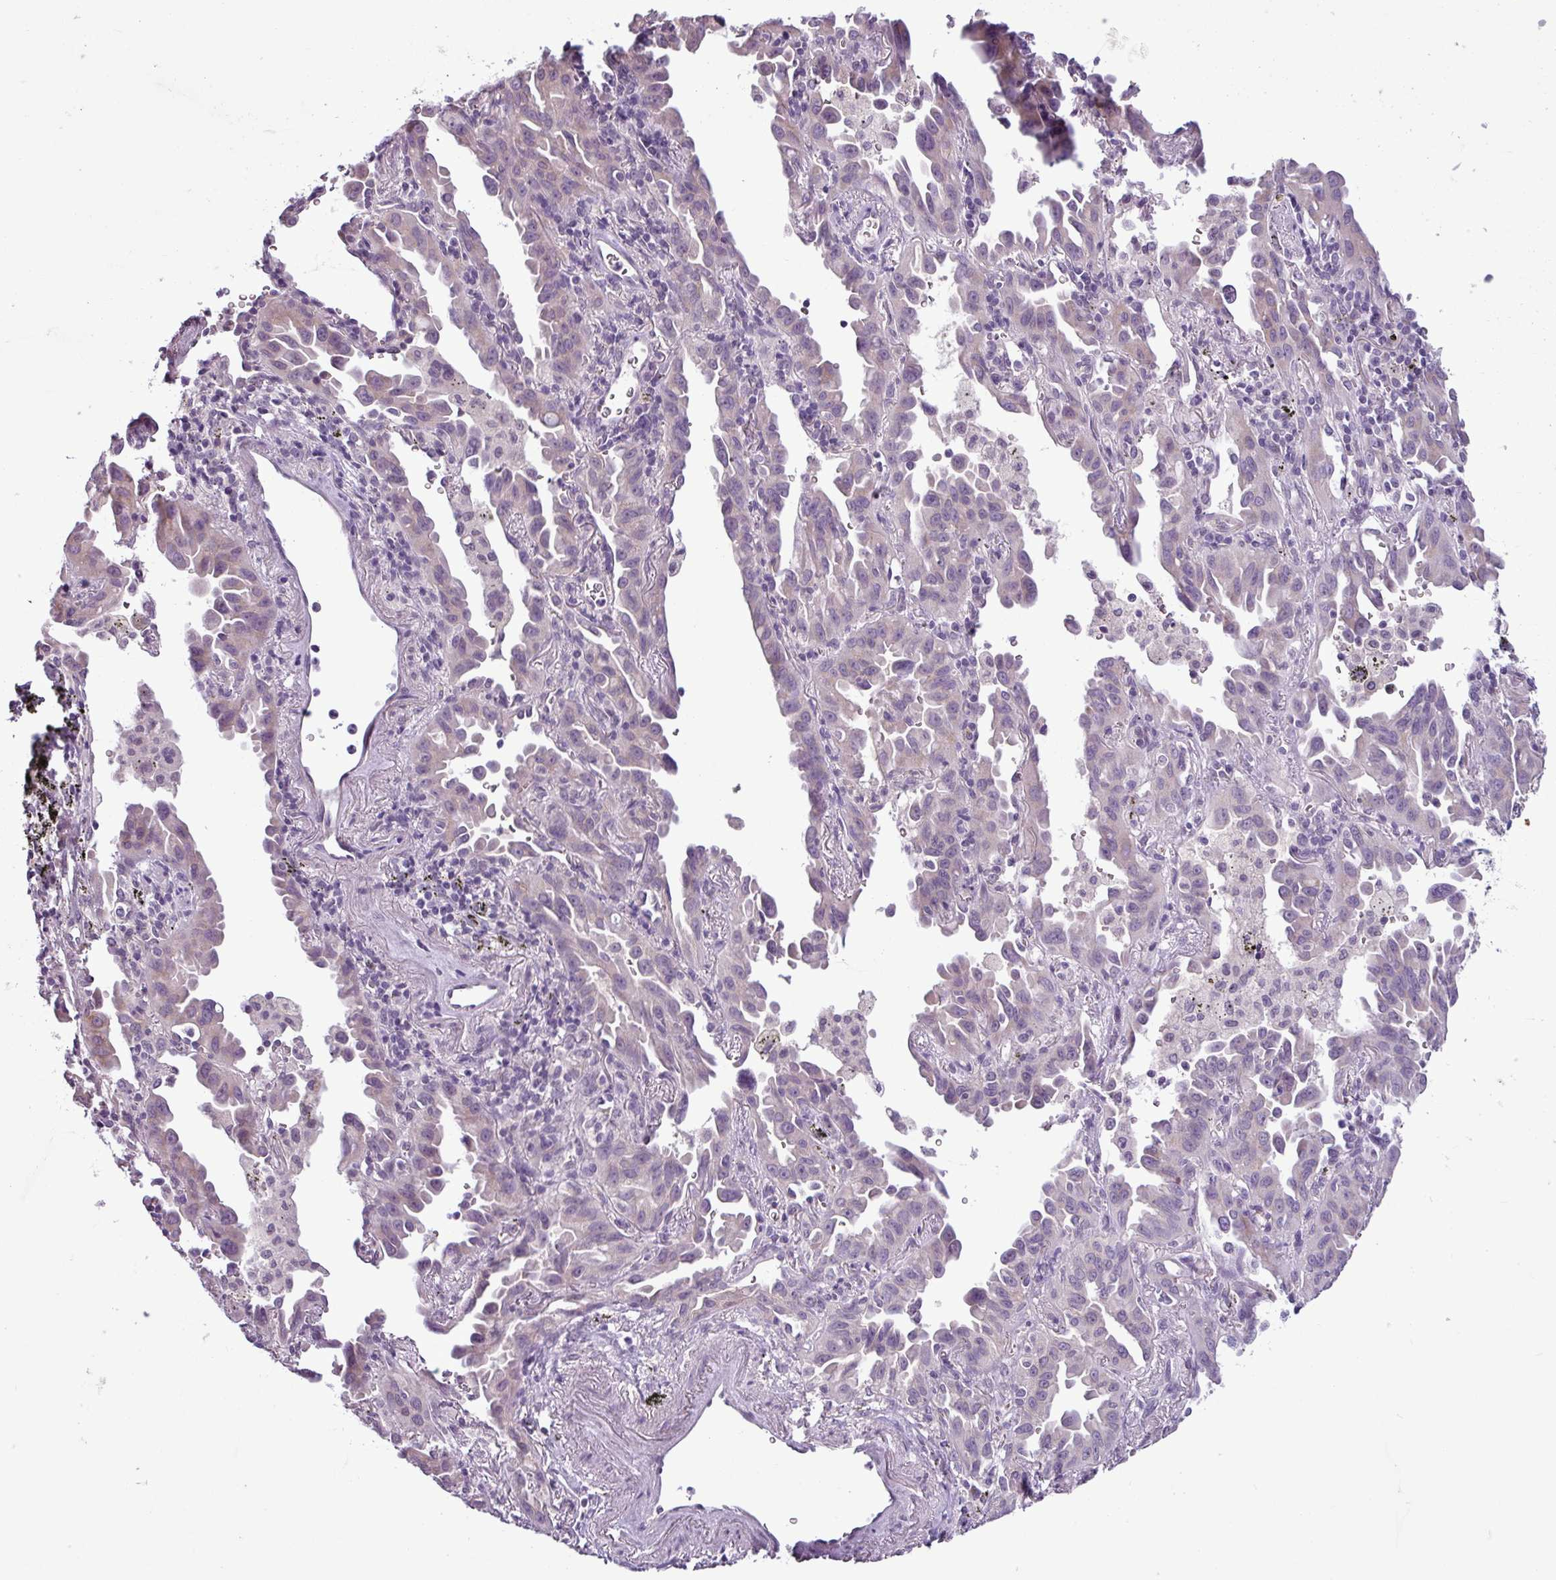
{"staining": {"intensity": "negative", "quantity": "none", "location": "none"}, "tissue": "lung cancer", "cell_type": "Tumor cells", "image_type": "cancer", "snomed": [{"axis": "morphology", "description": "Adenocarcinoma, NOS"}, {"axis": "topography", "description": "Lung"}], "caption": "An IHC photomicrograph of lung adenocarcinoma is shown. There is no staining in tumor cells of lung adenocarcinoma. (DAB immunohistochemistry with hematoxylin counter stain).", "gene": "C9orf24", "patient": {"sex": "male", "age": 68}}